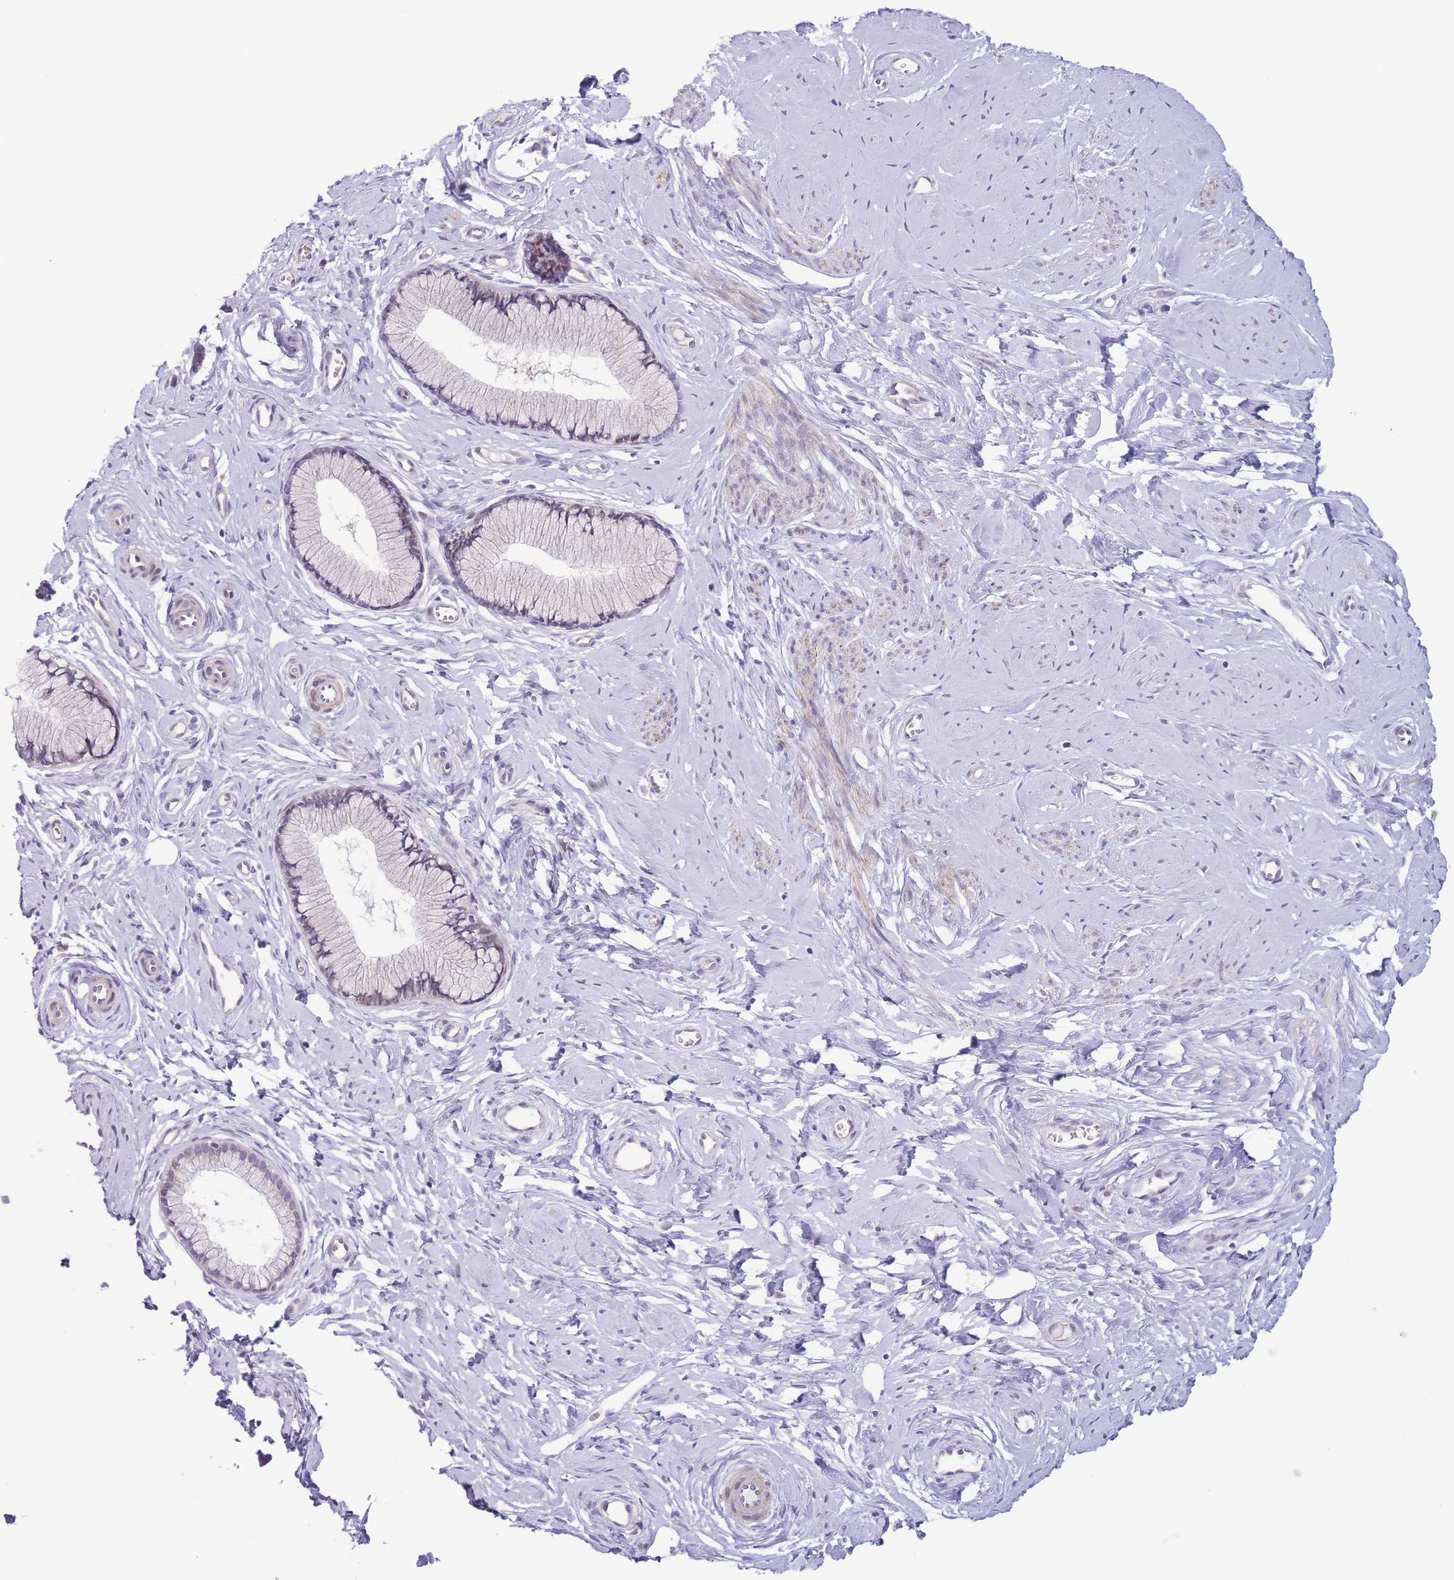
{"staining": {"intensity": "moderate", "quantity": "<25%", "location": "cytoplasmic/membranous"}, "tissue": "cervix", "cell_type": "Glandular cells", "image_type": "normal", "snomed": [{"axis": "morphology", "description": "Normal tissue, NOS"}, {"axis": "topography", "description": "Cervix"}], "caption": "Immunohistochemical staining of benign human cervix reveals <25% levels of moderate cytoplasmic/membranous protein positivity in about <25% of glandular cells.", "gene": "C9orf152", "patient": {"sex": "female", "age": 40}}